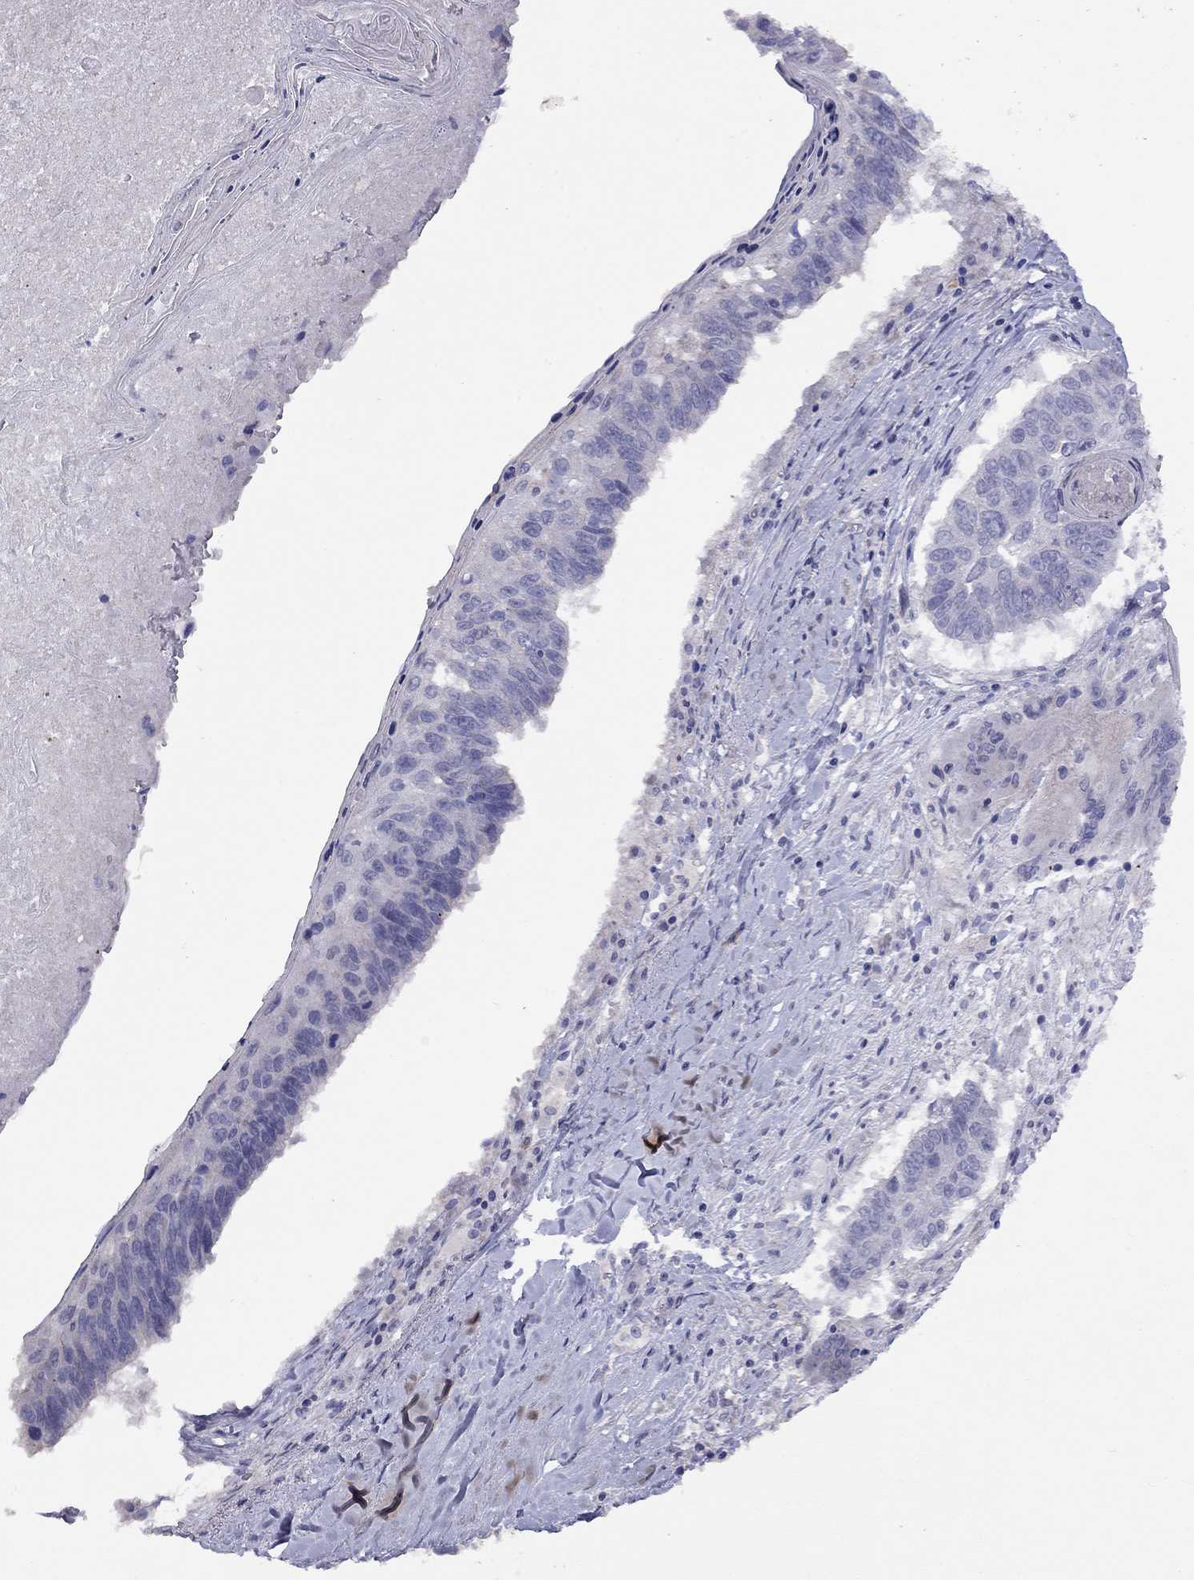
{"staining": {"intensity": "negative", "quantity": "none", "location": "none"}, "tissue": "lung cancer", "cell_type": "Tumor cells", "image_type": "cancer", "snomed": [{"axis": "morphology", "description": "Squamous cell carcinoma, NOS"}, {"axis": "topography", "description": "Lung"}], "caption": "This is an immunohistochemistry (IHC) photomicrograph of human lung cancer. There is no staining in tumor cells.", "gene": "SYTL2", "patient": {"sex": "male", "age": 73}}